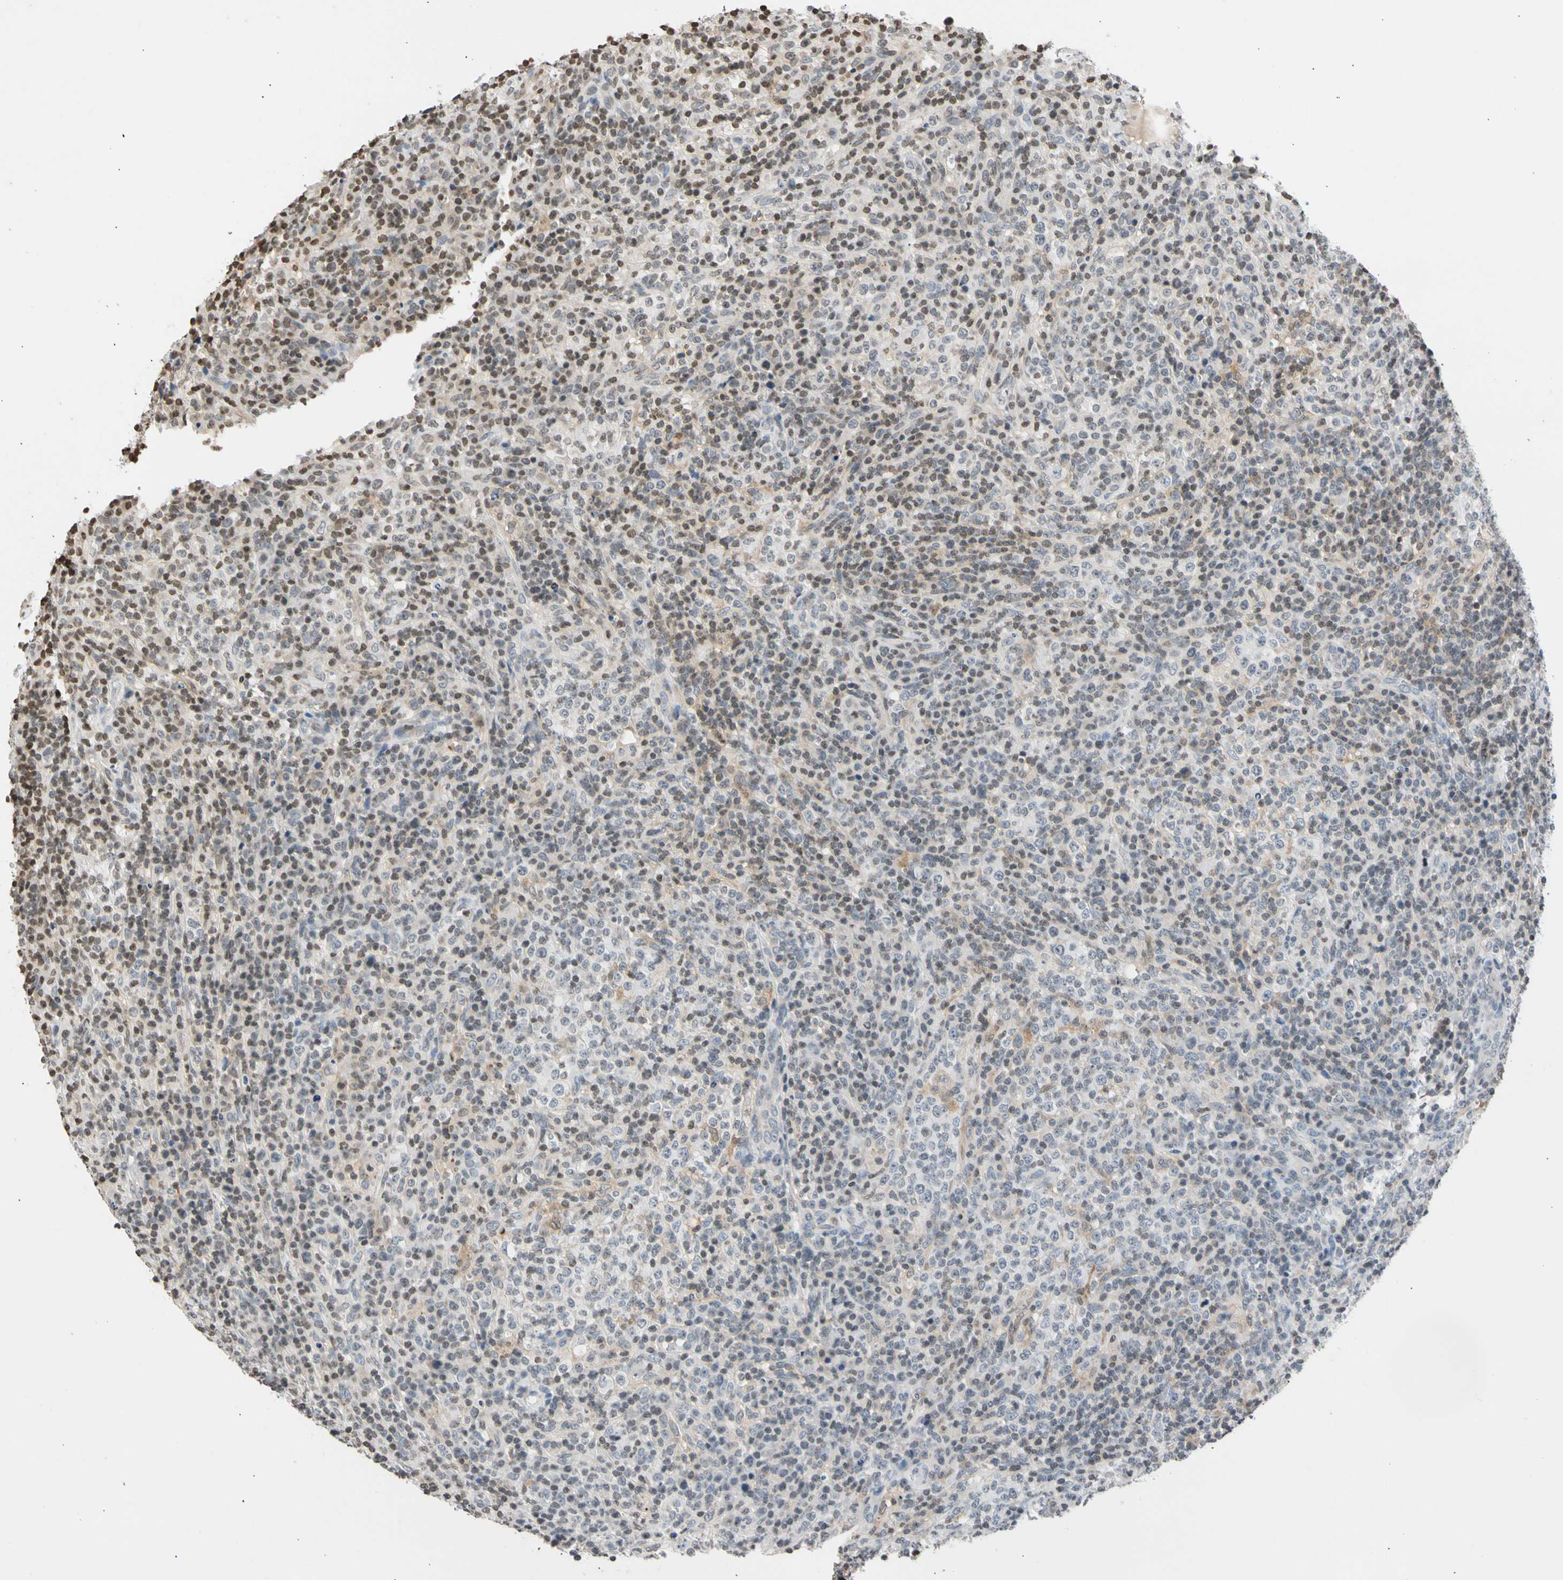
{"staining": {"intensity": "negative", "quantity": "none", "location": "none"}, "tissue": "lymphoma", "cell_type": "Tumor cells", "image_type": "cancer", "snomed": [{"axis": "morphology", "description": "Malignant lymphoma, non-Hodgkin's type, High grade"}, {"axis": "topography", "description": "Lymph node"}], "caption": "Malignant lymphoma, non-Hodgkin's type (high-grade) stained for a protein using immunohistochemistry demonstrates no expression tumor cells.", "gene": "GPX4", "patient": {"sex": "female", "age": 76}}